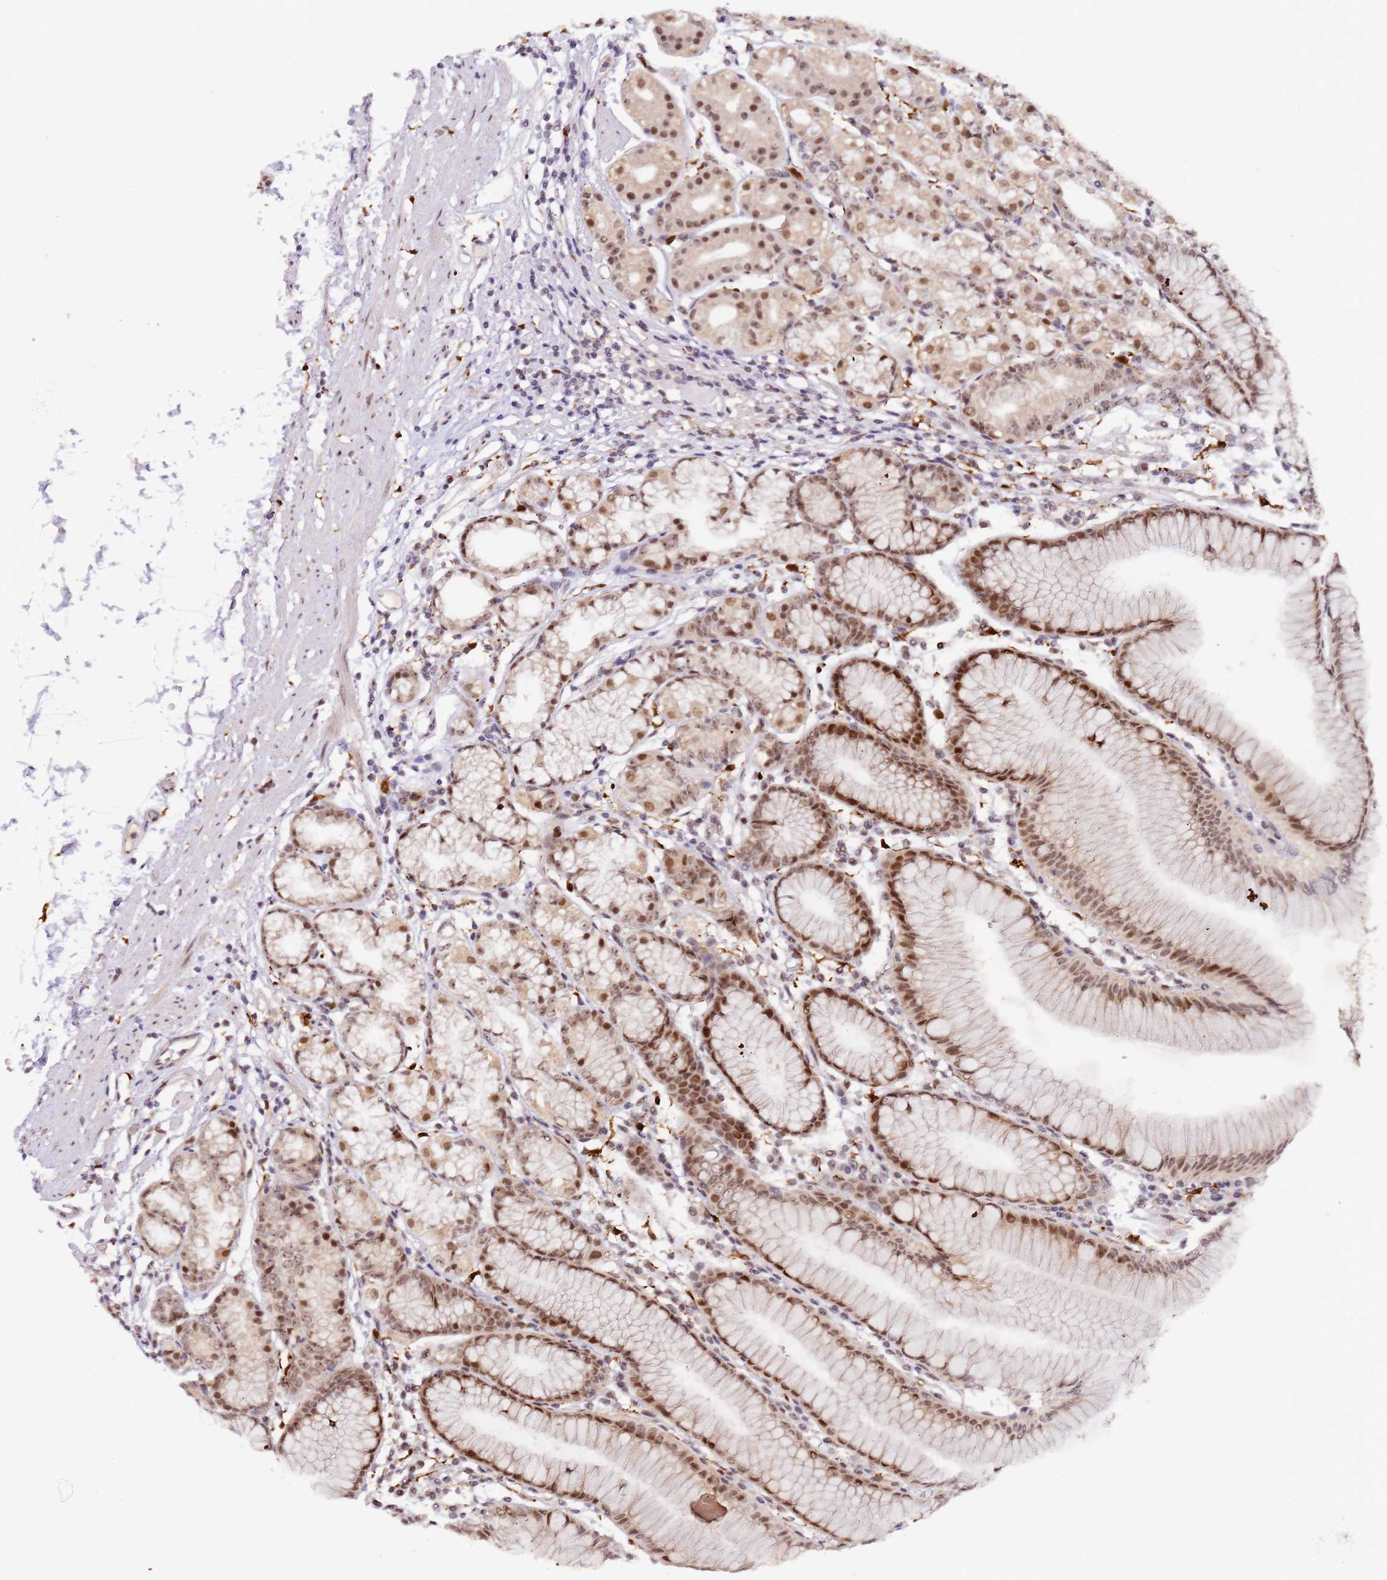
{"staining": {"intensity": "moderate", "quantity": ">75%", "location": "nuclear"}, "tissue": "stomach", "cell_type": "Glandular cells", "image_type": "normal", "snomed": [{"axis": "morphology", "description": "Normal tissue, NOS"}, {"axis": "topography", "description": "Stomach"}], "caption": "IHC histopathology image of unremarkable human stomach stained for a protein (brown), which shows medium levels of moderate nuclear expression in approximately >75% of glandular cells.", "gene": "LGALSL", "patient": {"sex": "female", "age": 57}}